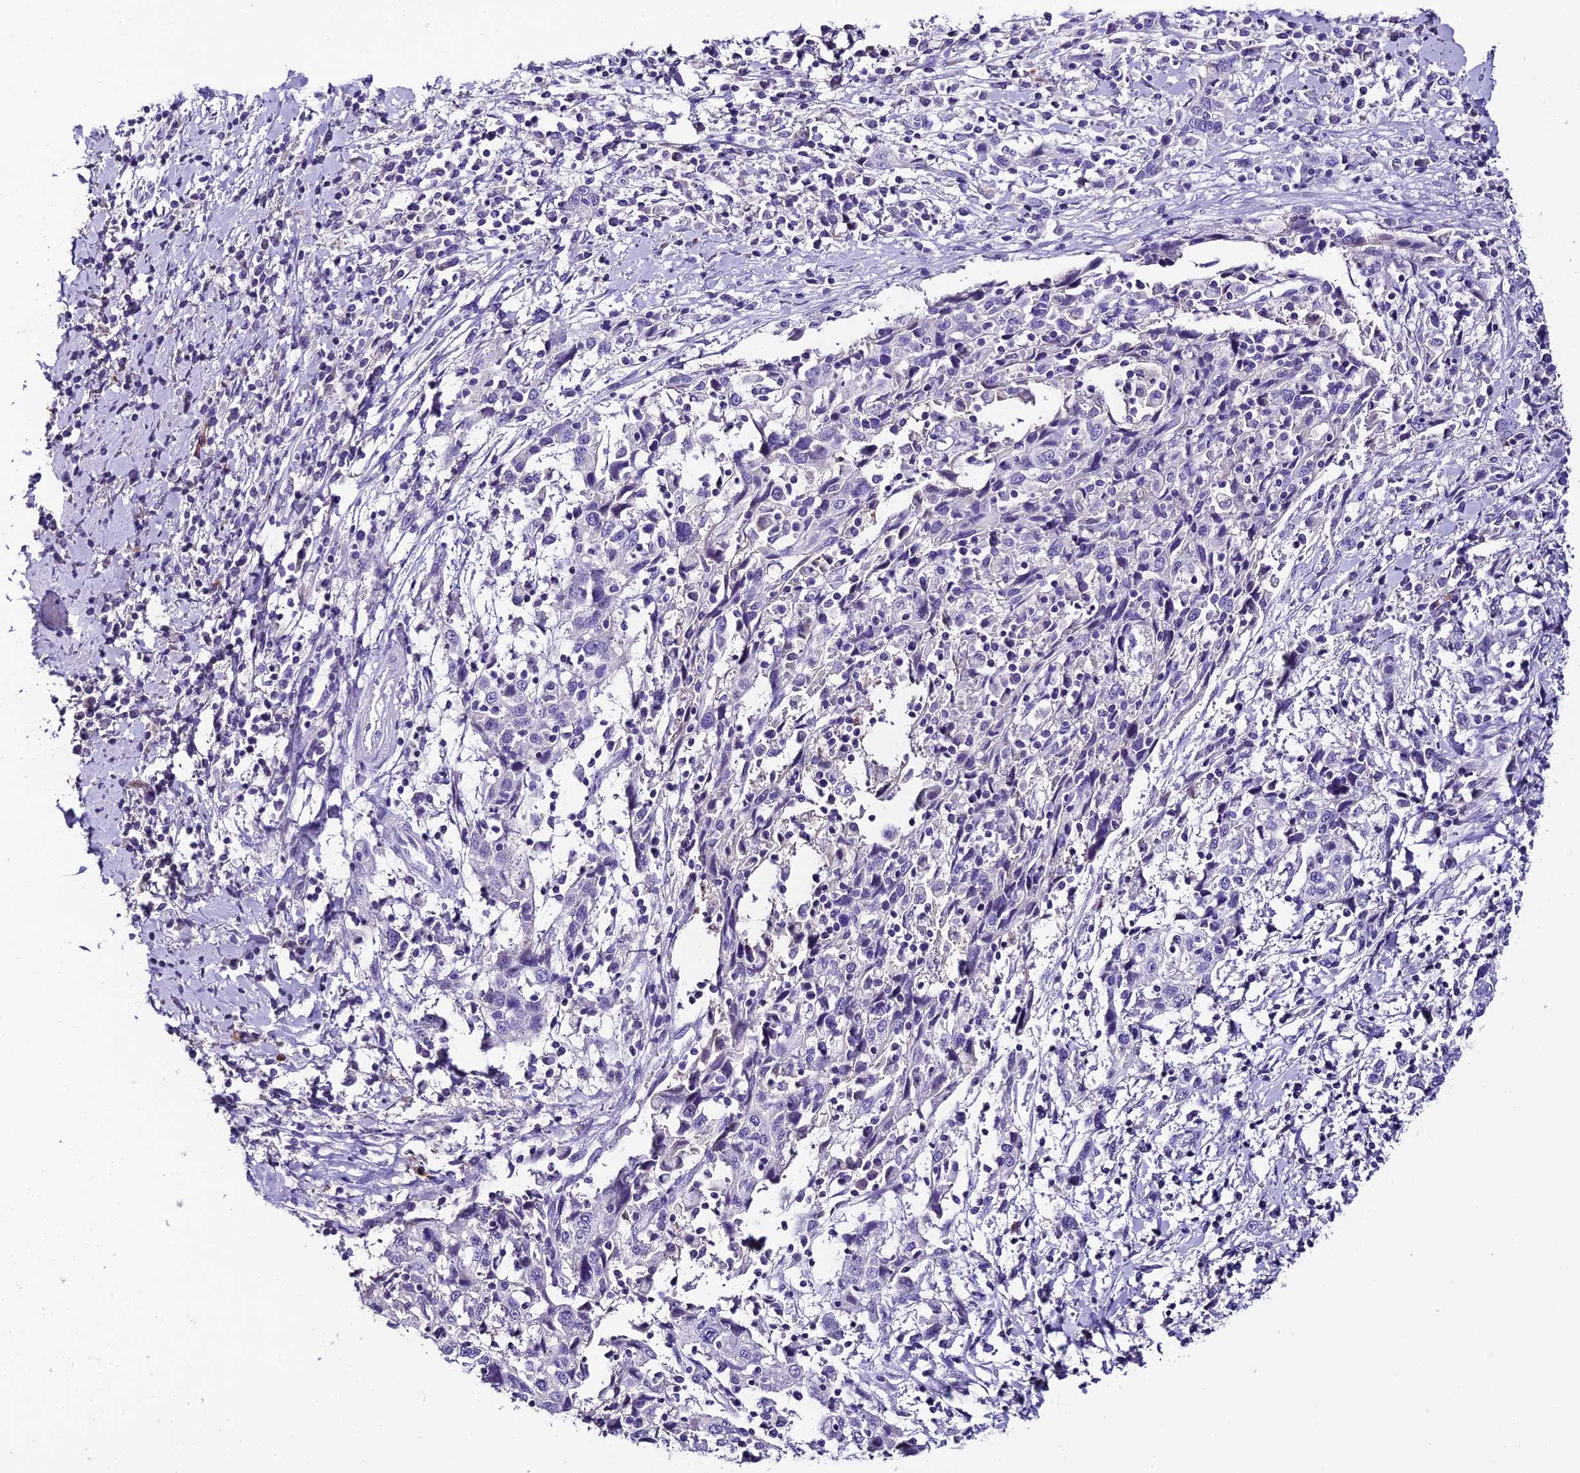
{"staining": {"intensity": "negative", "quantity": "none", "location": "none"}, "tissue": "cervical cancer", "cell_type": "Tumor cells", "image_type": "cancer", "snomed": [{"axis": "morphology", "description": "Squamous cell carcinoma, NOS"}, {"axis": "topography", "description": "Cervix"}], "caption": "The micrograph displays no significant positivity in tumor cells of cervical squamous cell carcinoma.", "gene": "C12orf29", "patient": {"sex": "female", "age": 46}}